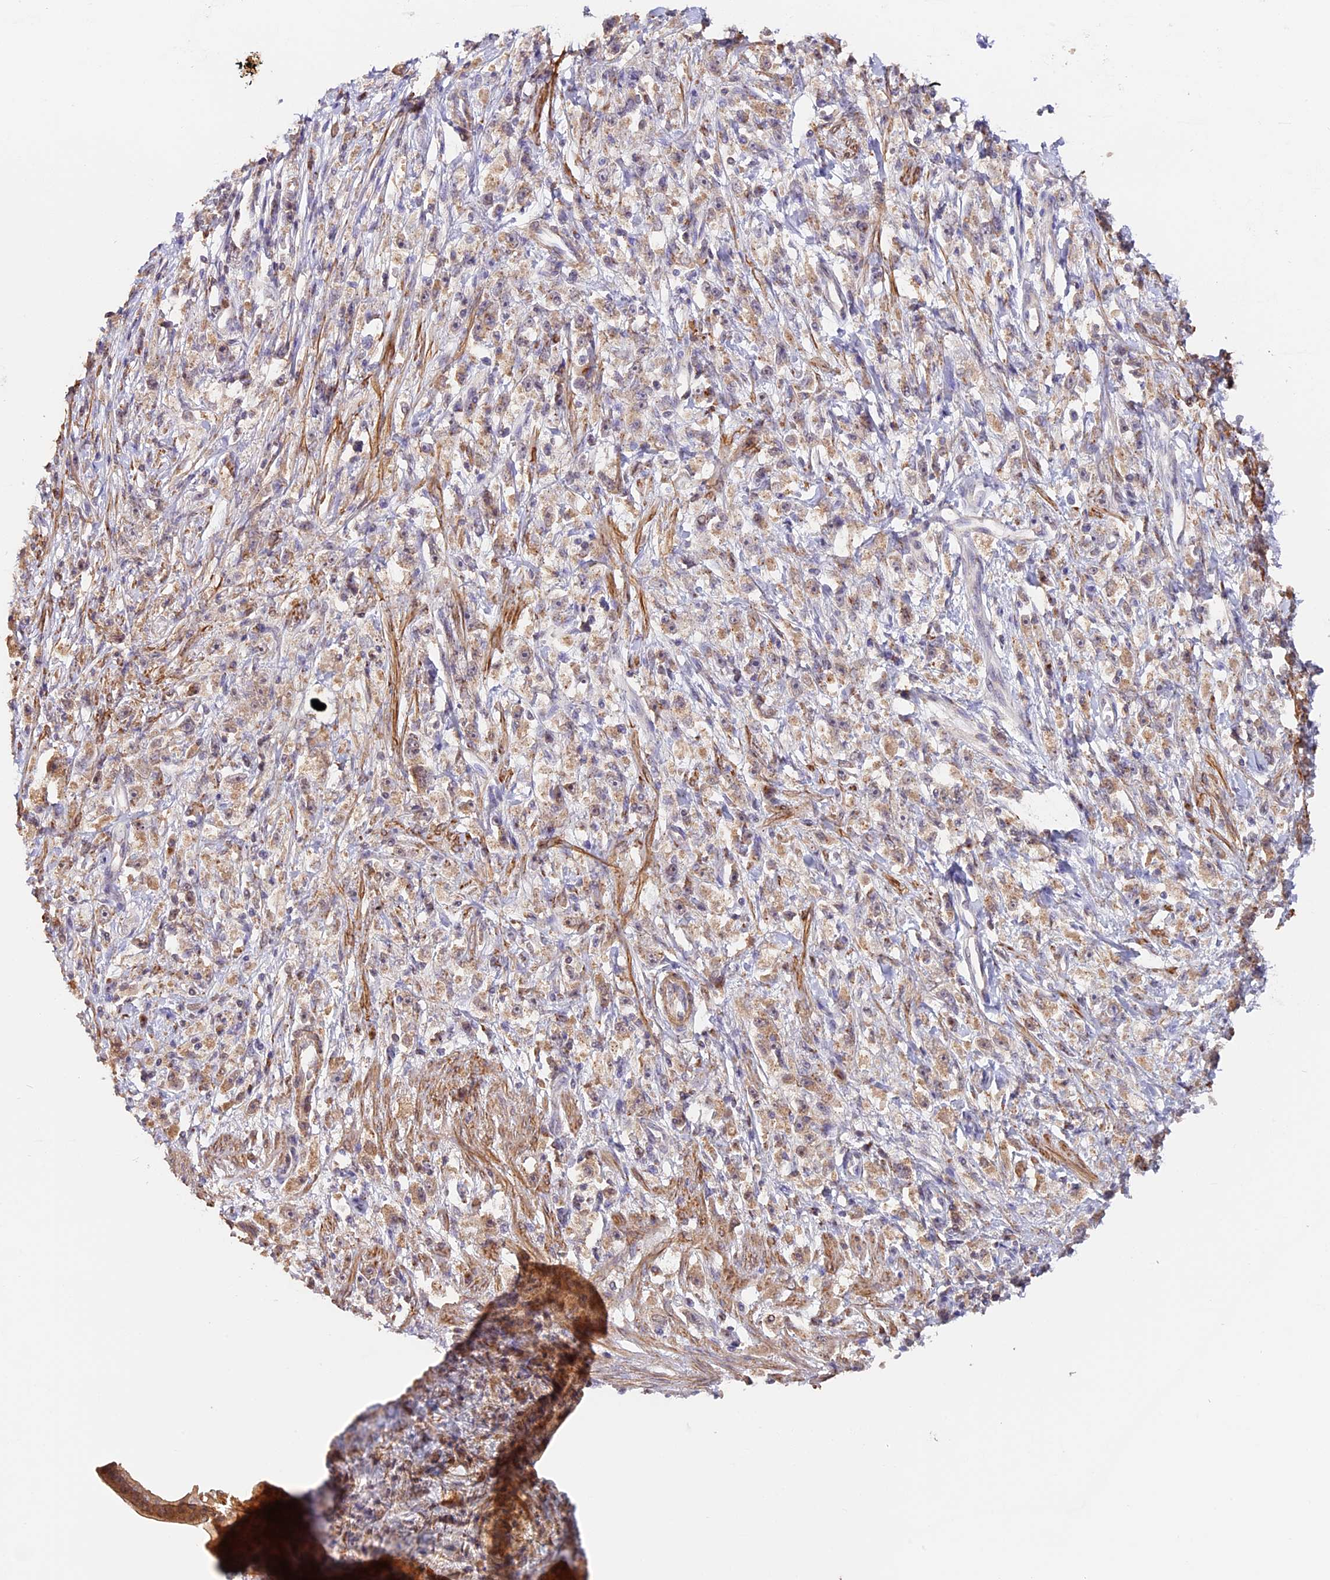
{"staining": {"intensity": "weak", "quantity": "25%-75%", "location": "cytoplasmic/membranous"}, "tissue": "stomach cancer", "cell_type": "Tumor cells", "image_type": "cancer", "snomed": [{"axis": "morphology", "description": "Adenocarcinoma, NOS"}, {"axis": "topography", "description": "Stomach"}], "caption": "Human adenocarcinoma (stomach) stained with a protein marker displays weak staining in tumor cells.", "gene": "TANGO6", "patient": {"sex": "female", "age": 59}}